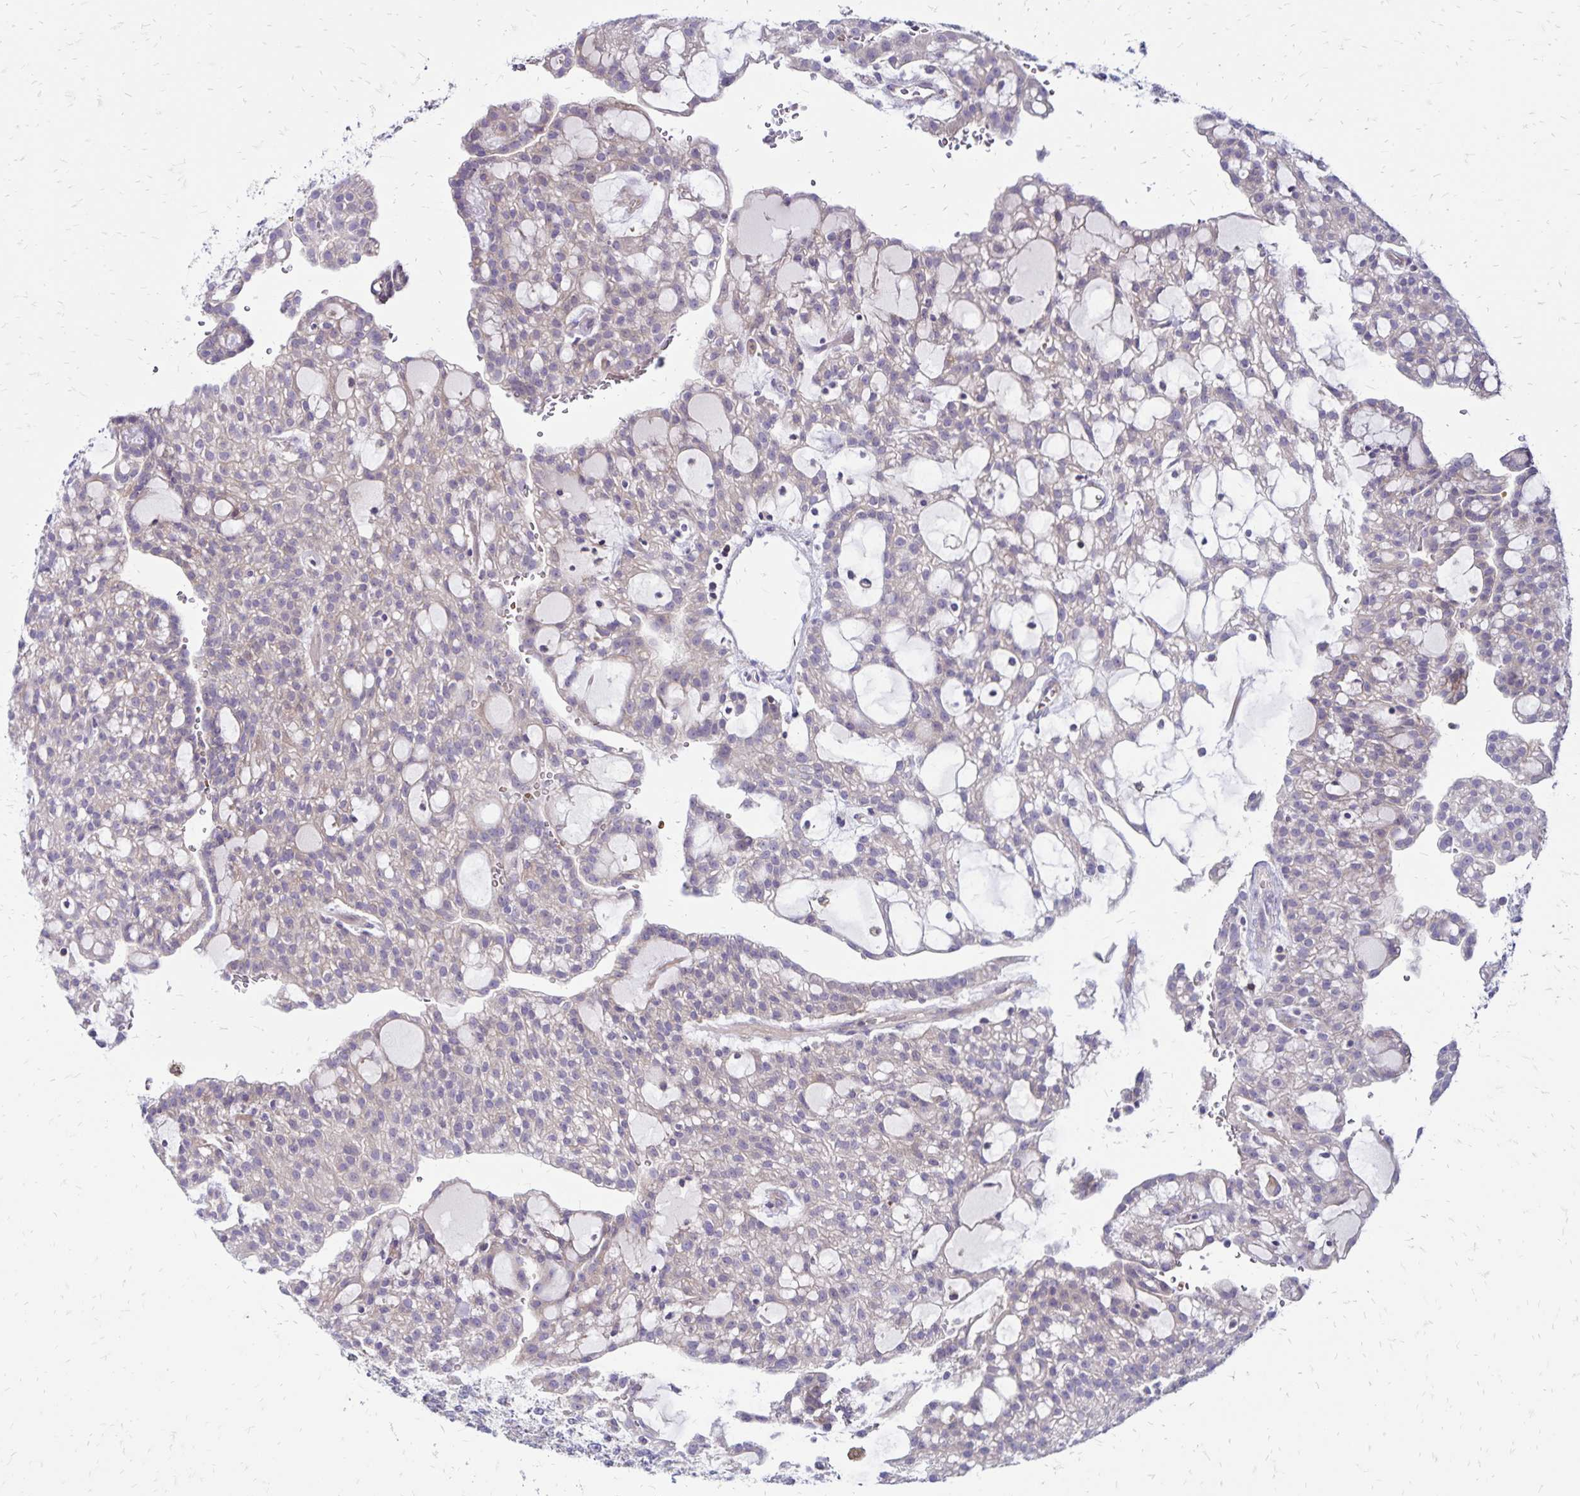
{"staining": {"intensity": "weak", "quantity": "25%-75%", "location": "cytoplasmic/membranous"}, "tissue": "renal cancer", "cell_type": "Tumor cells", "image_type": "cancer", "snomed": [{"axis": "morphology", "description": "Adenocarcinoma, NOS"}, {"axis": "topography", "description": "Kidney"}], "caption": "IHC image of neoplastic tissue: adenocarcinoma (renal) stained using immunohistochemistry exhibits low levels of weak protein expression localized specifically in the cytoplasmic/membranous of tumor cells, appearing as a cytoplasmic/membranous brown color.", "gene": "FSD1", "patient": {"sex": "male", "age": 63}}